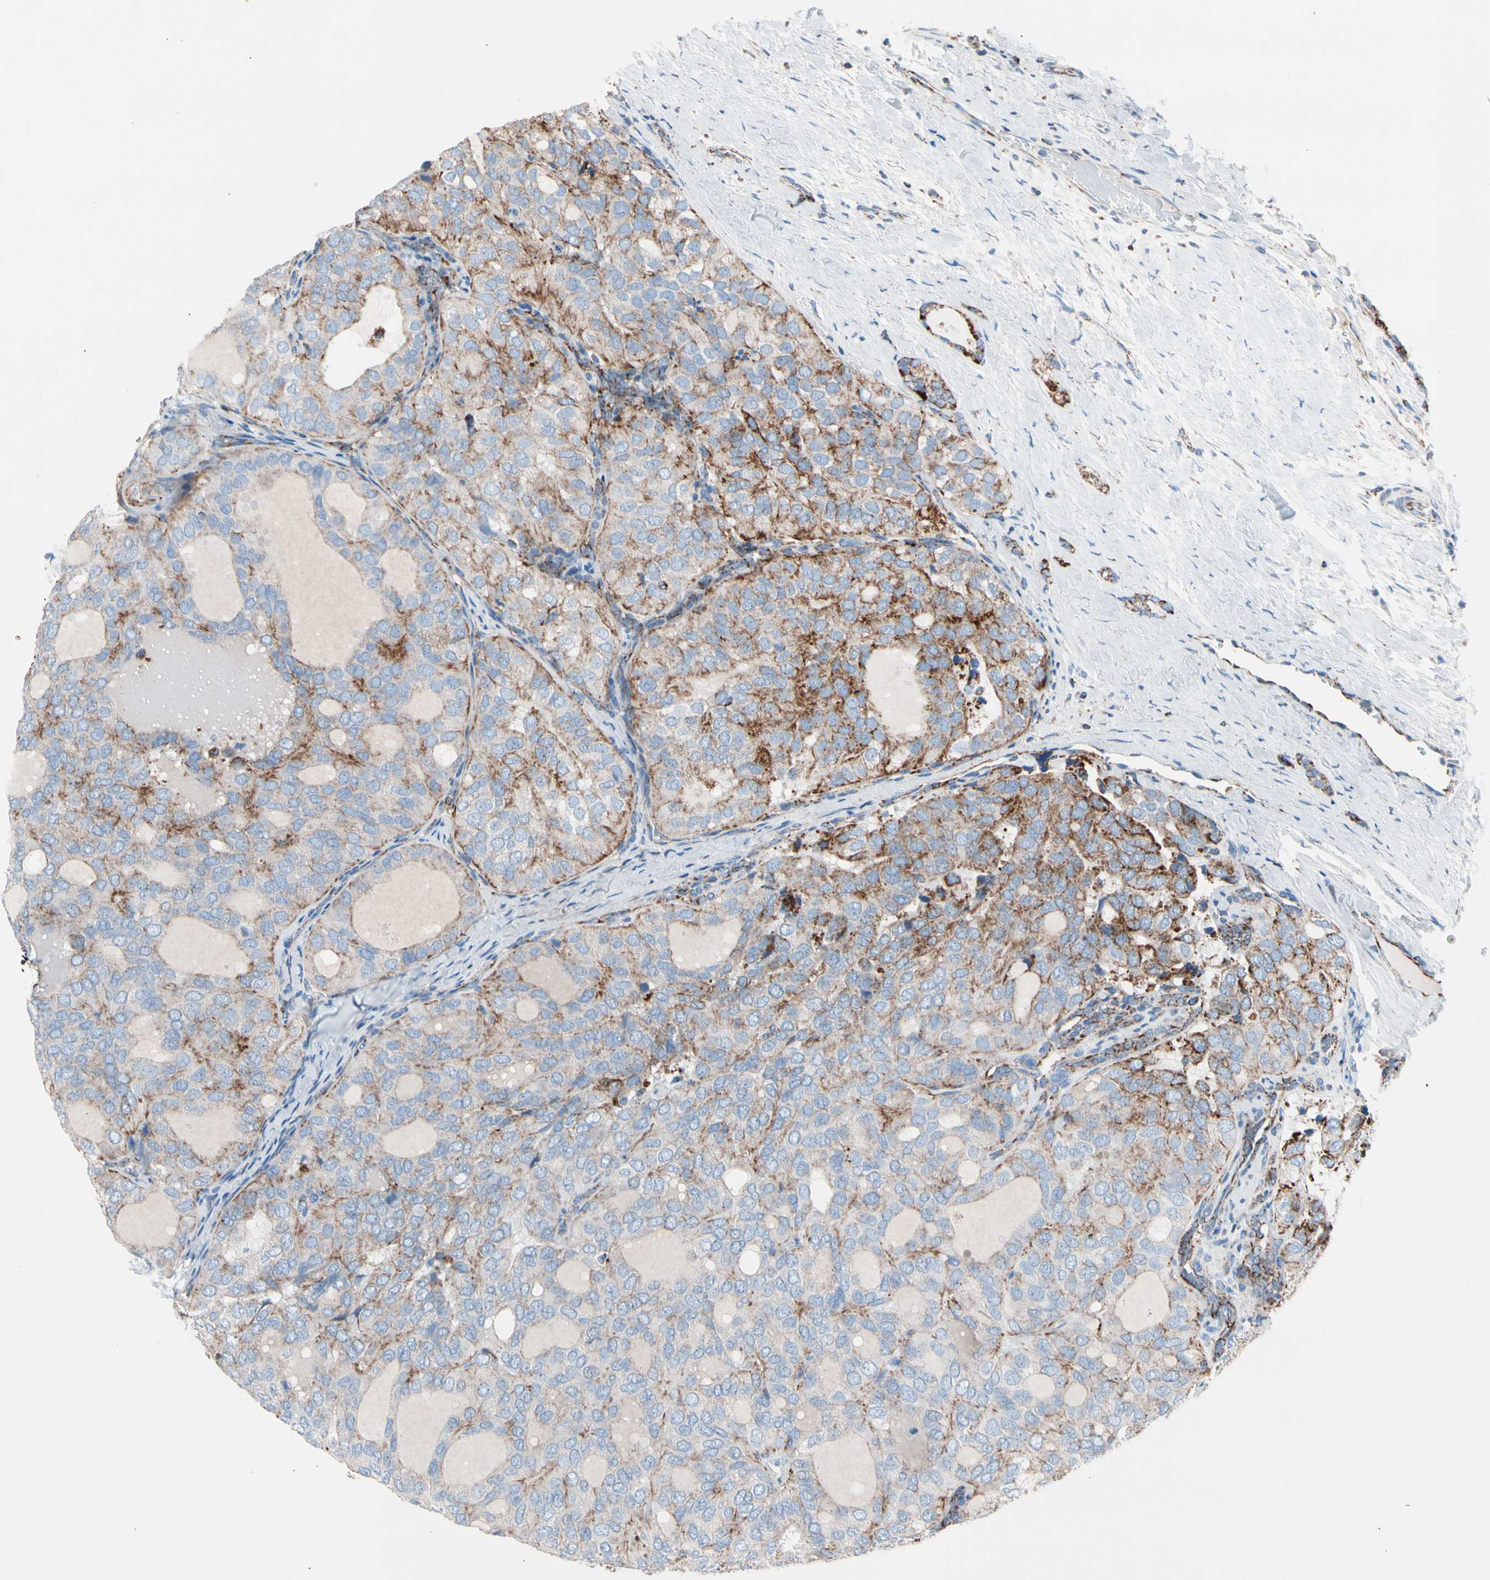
{"staining": {"intensity": "strong", "quantity": "<25%", "location": "cytoplasmic/membranous"}, "tissue": "thyroid cancer", "cell_type": "Tumor cells", "image_type": "cancer", "snomed": [{"axis": "morphology", "description": "Follicular adenoma carcinoma, NOS"}, {"axis": "topography", "description": "Thyroid gland"}], "caption": "Protein expression analysis of human thyroid follicular adenoma carcinoma reveals strong cytoplasmic/membranous expression in about <25% of tumor cells.", "gene": "HK1", "patient": {"sex": "male", "age": 75}}